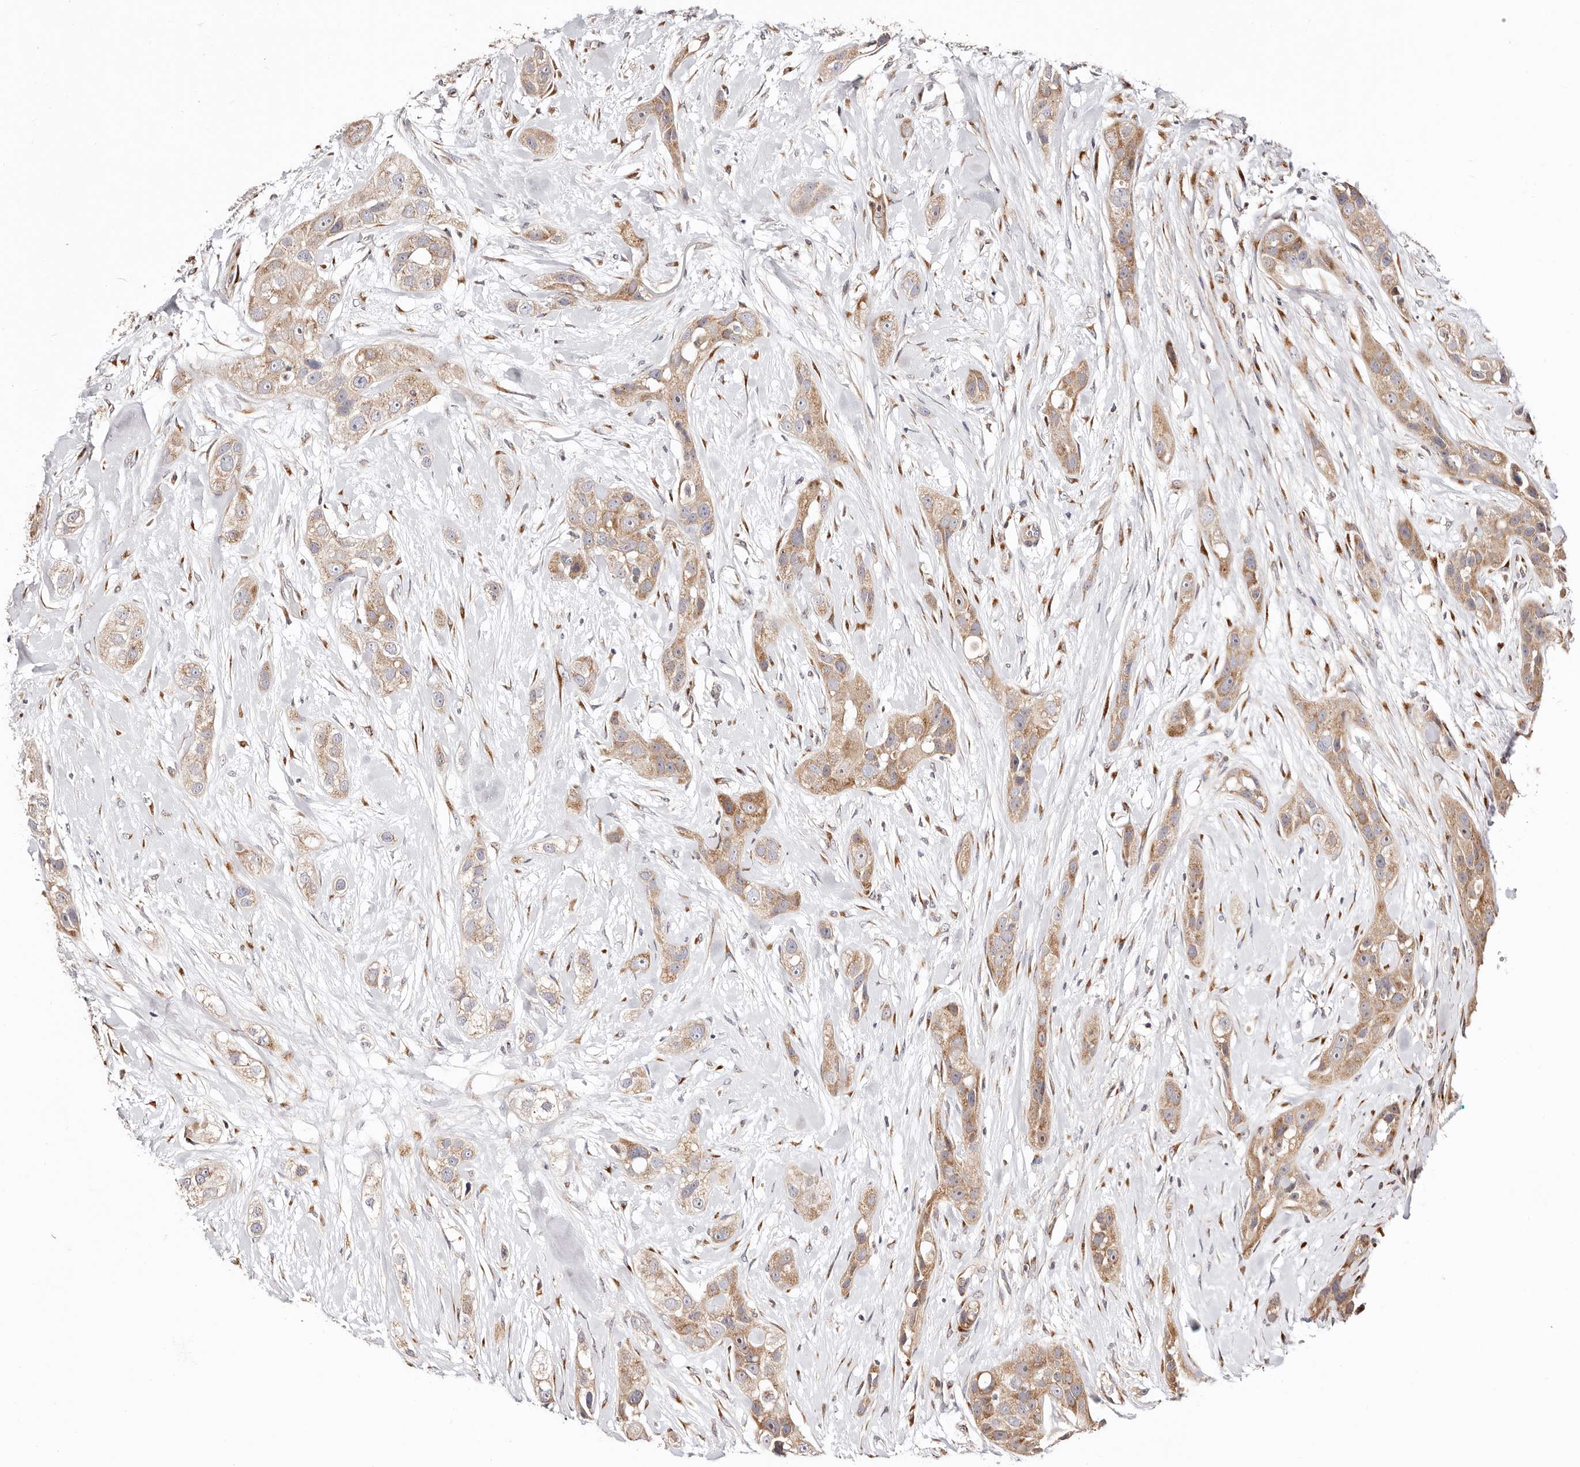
{"staining": {"intensity": "moderate", "quantity": ">75%", "location": "cytoplasmic/membranous"}, "tissue": "head and neck cancer", "cell_type": "Tumor cells", "image_type": "cancer", "snomed": [{"axis": "morphology", "description": "Normal tissue, NOS"}, {"axis": "morphology", "description": "Squamous cell carcinoma, NOS"}, {"axis": "topography", "description": "Skeletal muscle"}, {"axis": "topography", "description": "Head-Neck"}], "caption": "Moderate cytoplasmic/membranous protein positivity is appreciated in about >75% of tumor cells in head and neck squamous cell carcinoma.", "gene": "MAPK6", "patient": {"sex": "male", "age": 51}}